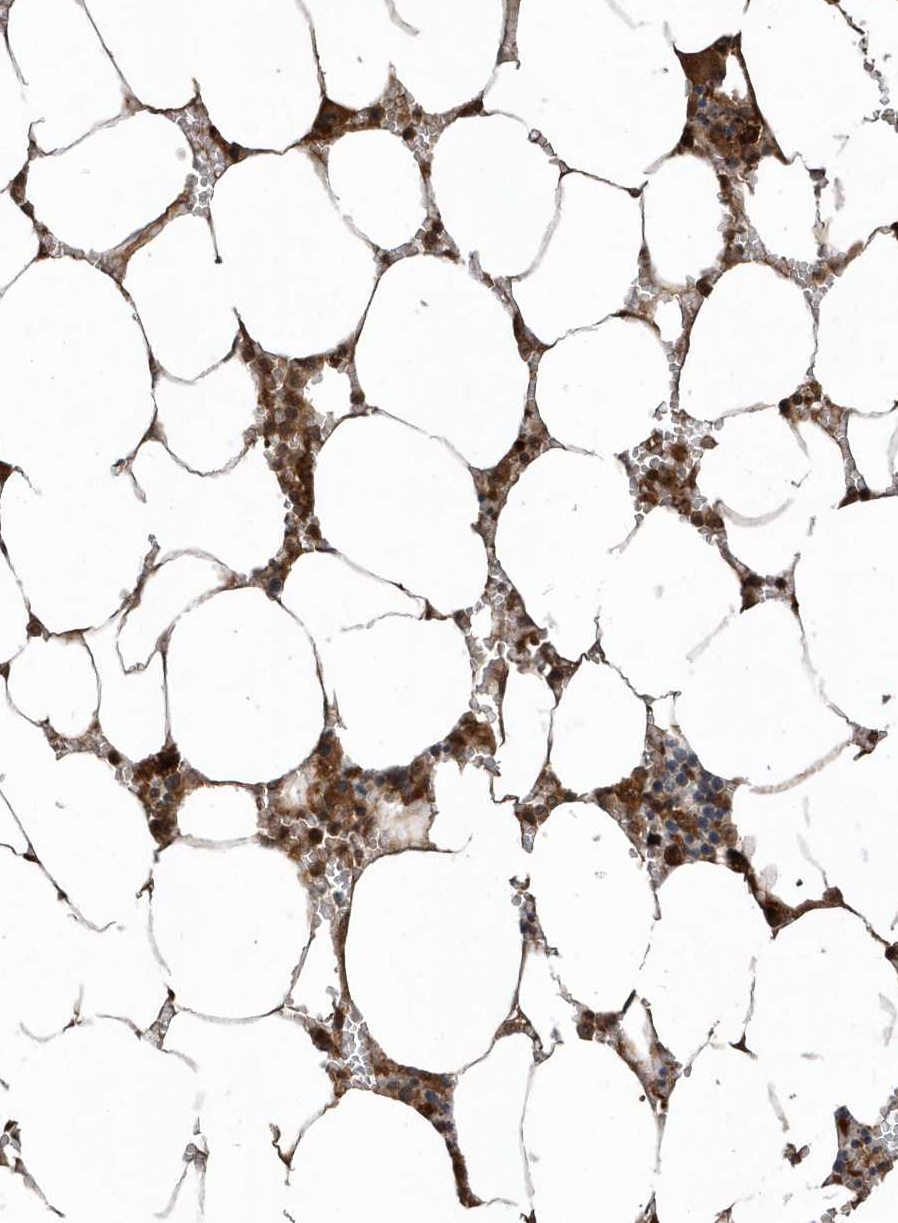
{"staining": {"intensity": "strong", "quantity": "25%-75%", "location": "cytoplasmic/membranous"}, "tissue": "bone marrow", "cell_type": "Hematopoietic cells", "image_type": "normal", "snomed": [{"axis": "morphology", "description": "Normal tissue, NOS"}, {"axis": "topography", "description": "Bone marrow"}], "caption": "This micrograph shows immunohistochemistry staining of unremarkable bone marrow, with high strong cytoplasmic/membranous positivity in approximately 25%-75% of hematopoietic cells.", "gene": "WASHC5", "patient": {"sex": "male", "age": 70}}